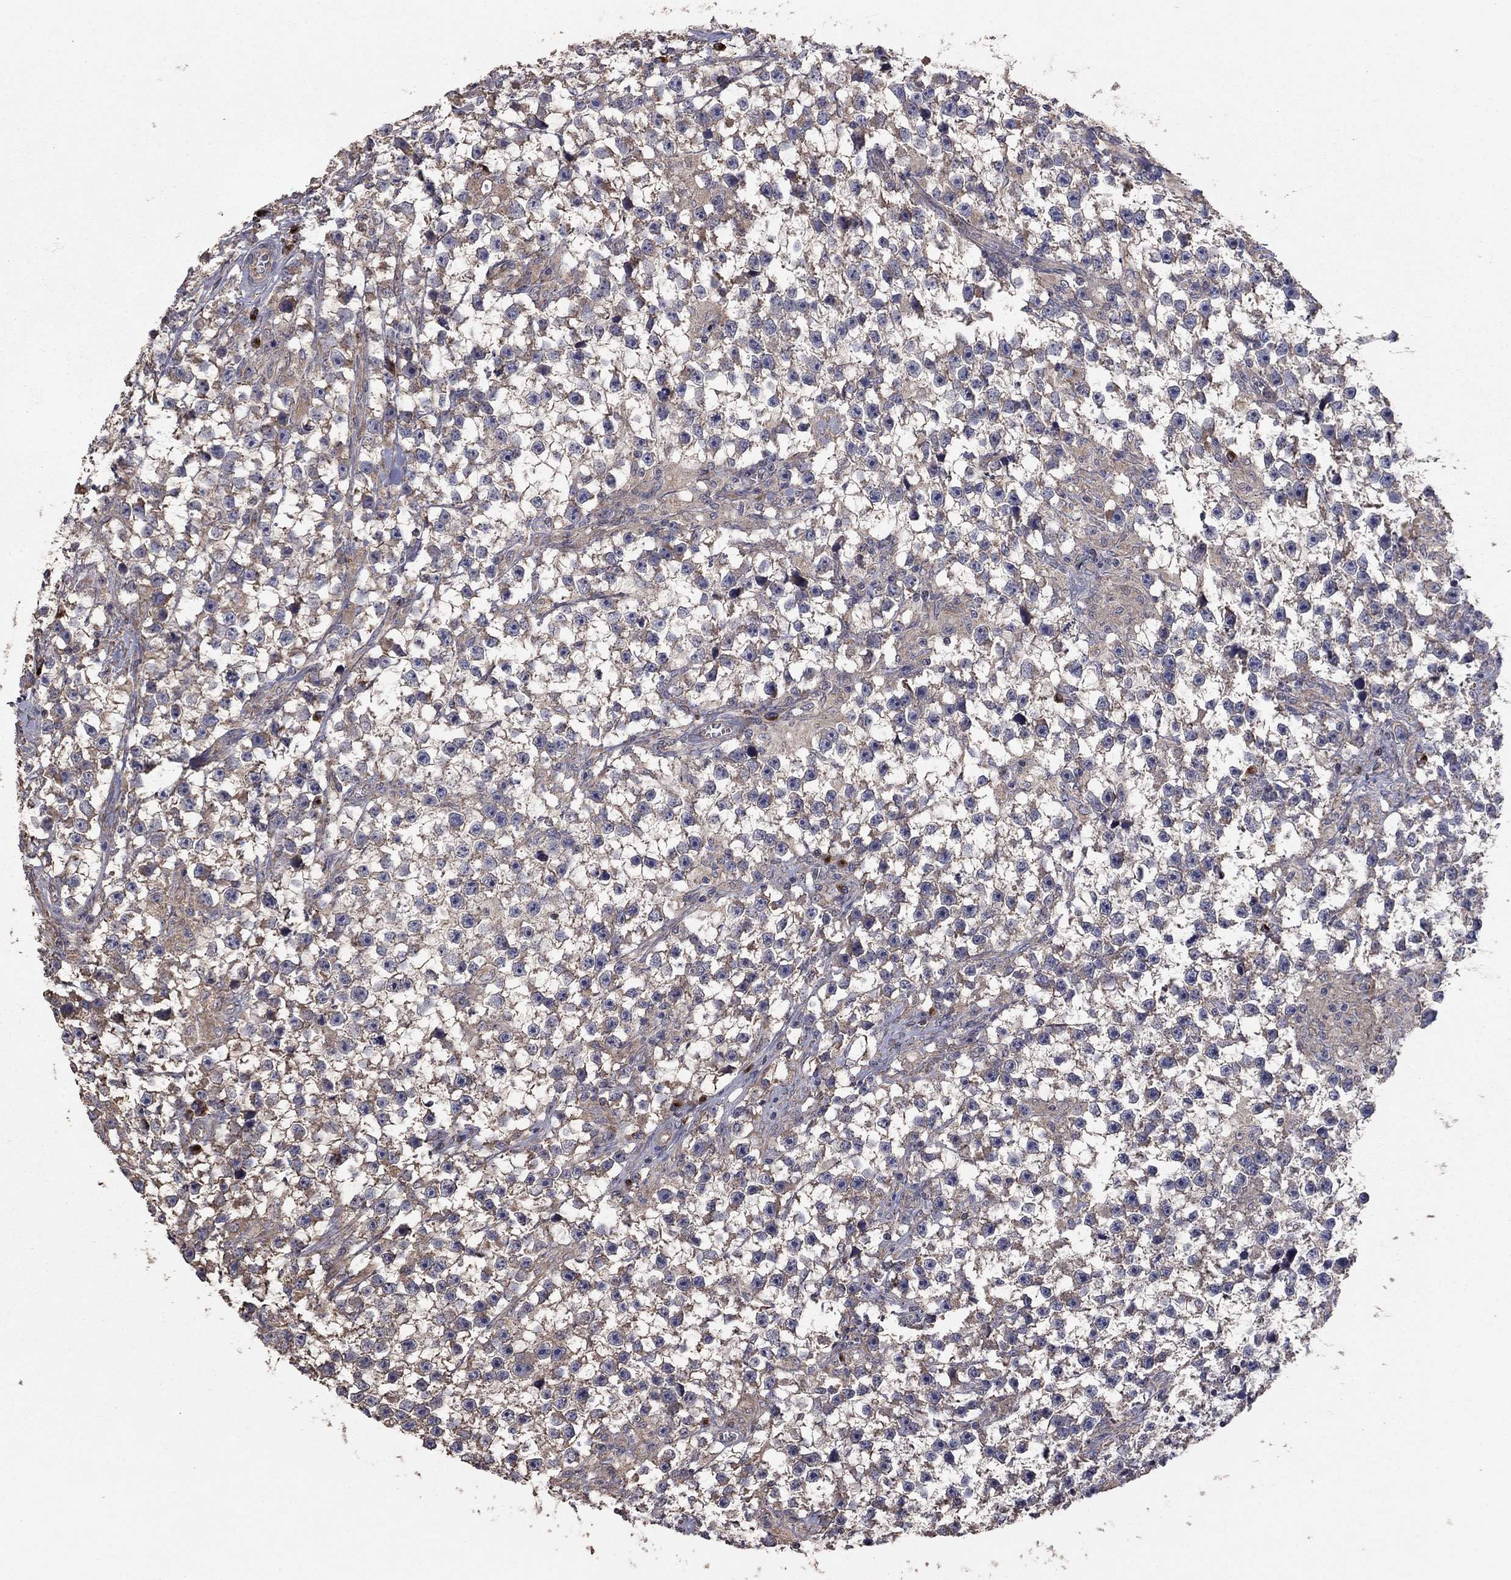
{"staining": {"intensity": "negative", "quantity": "none", "location": "none"}, "tissue": "testis cancer", "cell_type": "Tumor cells", "image_type": "cancer", "snomed": [{"axis": "morphology", "description": "Seminoma, NOS"}, {"axis": "topography", "description": "Testis"}], "caption": "Seminoma (testis) was stained to show a protein in brown. There is no significant staining in tumor cells.", "gene": "FLT4", "patient": {"sex": "male", "age": 59}}